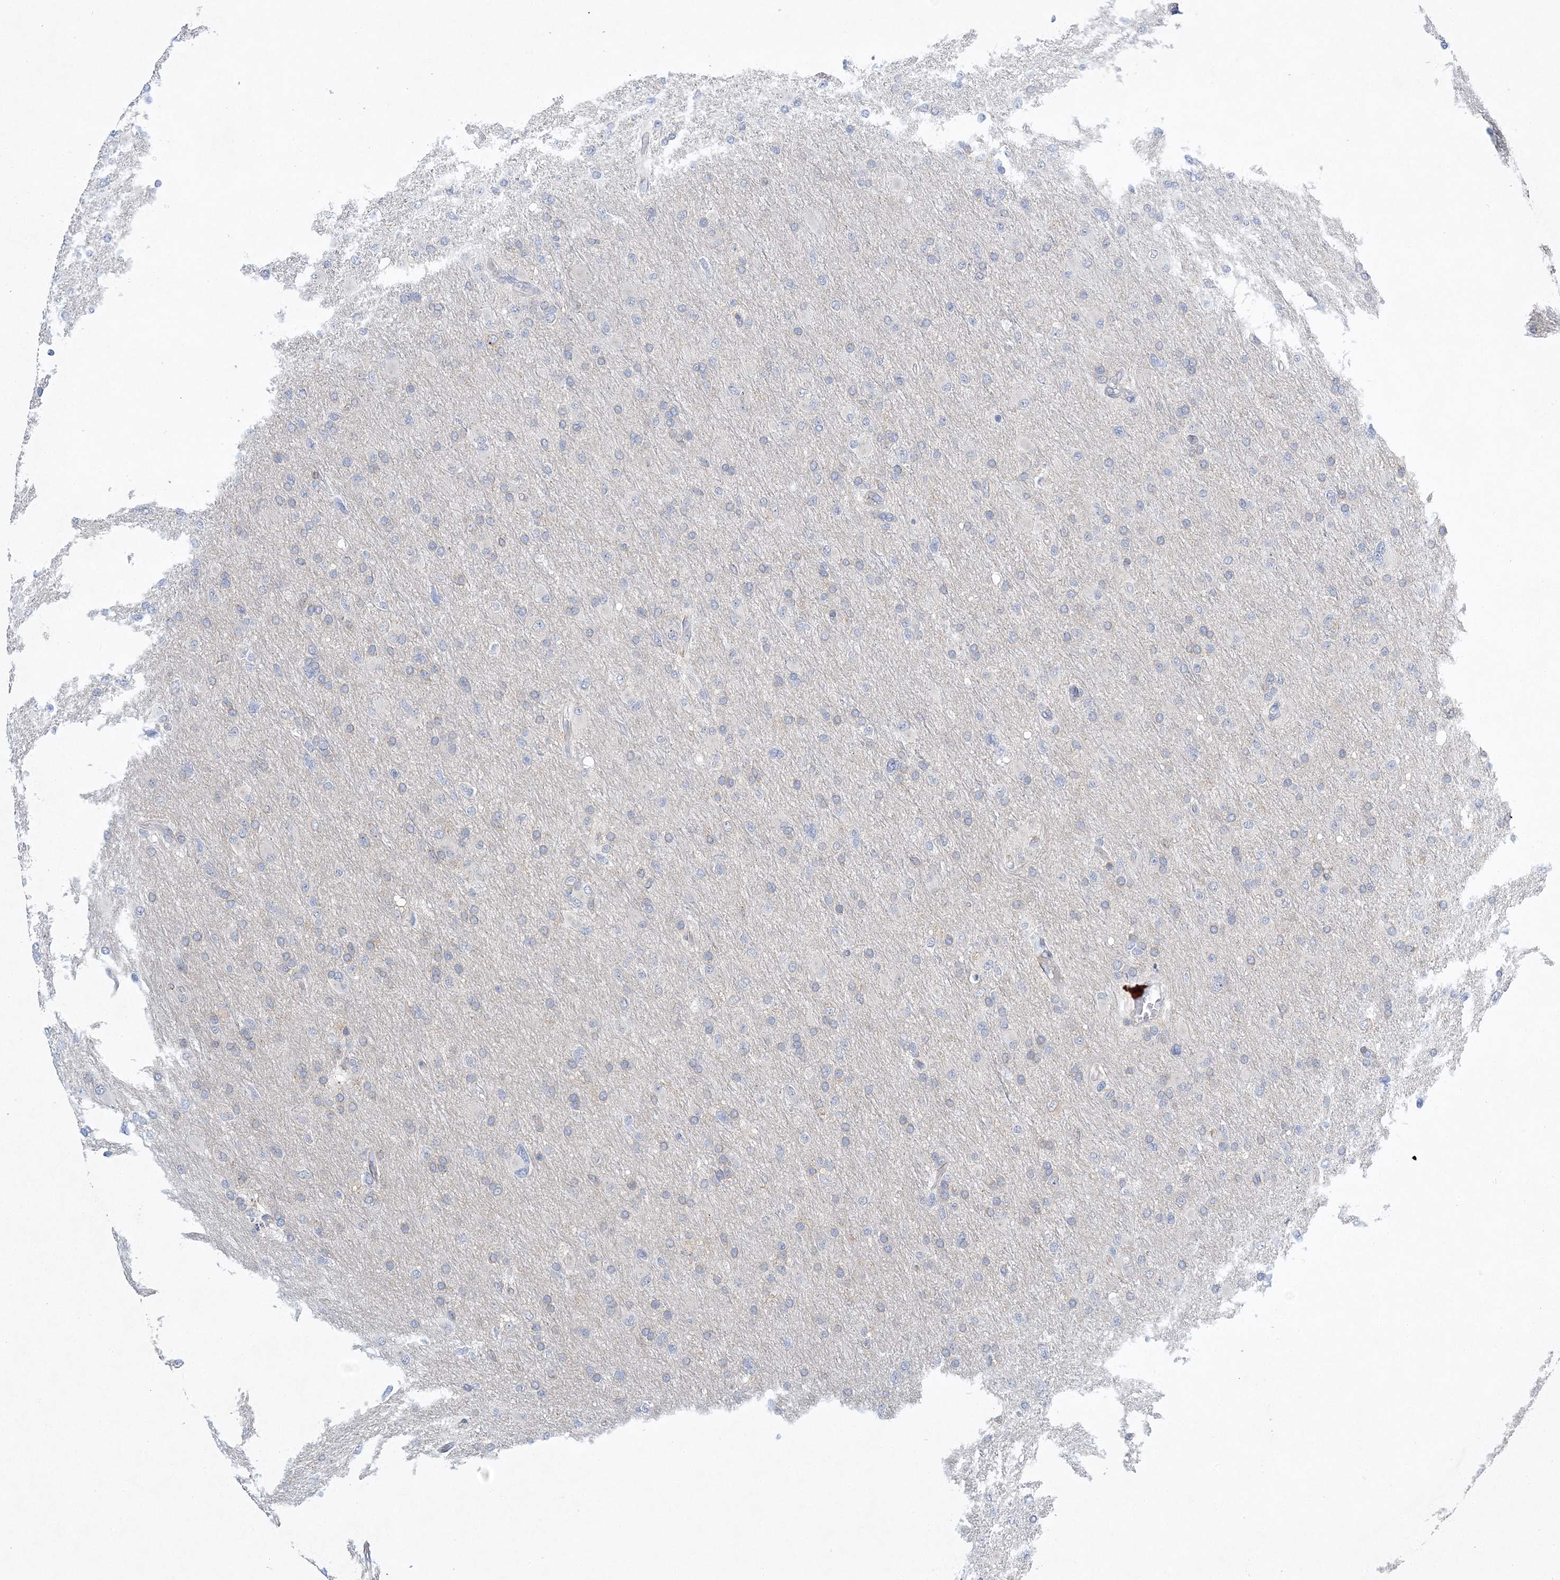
{"staining": {"intensity": "negative", "quantity": "none", "location": "none"}, "tissue": "glioma", "cell_type": "Tumor cells", "image_type": "cancer", "snomed": [{"axis": "morphology", "description": "Glioma, malignant, High grade"}, {"axis": "topography", "description": "Cerebral cortex"}], "caption": "Immunohistochemistry of human glioma displays no positivity in tumor cells. Nuclei are stained in blue.", "gene": "ANKRD35", "patient": {"sex": "female", "age": 36}}